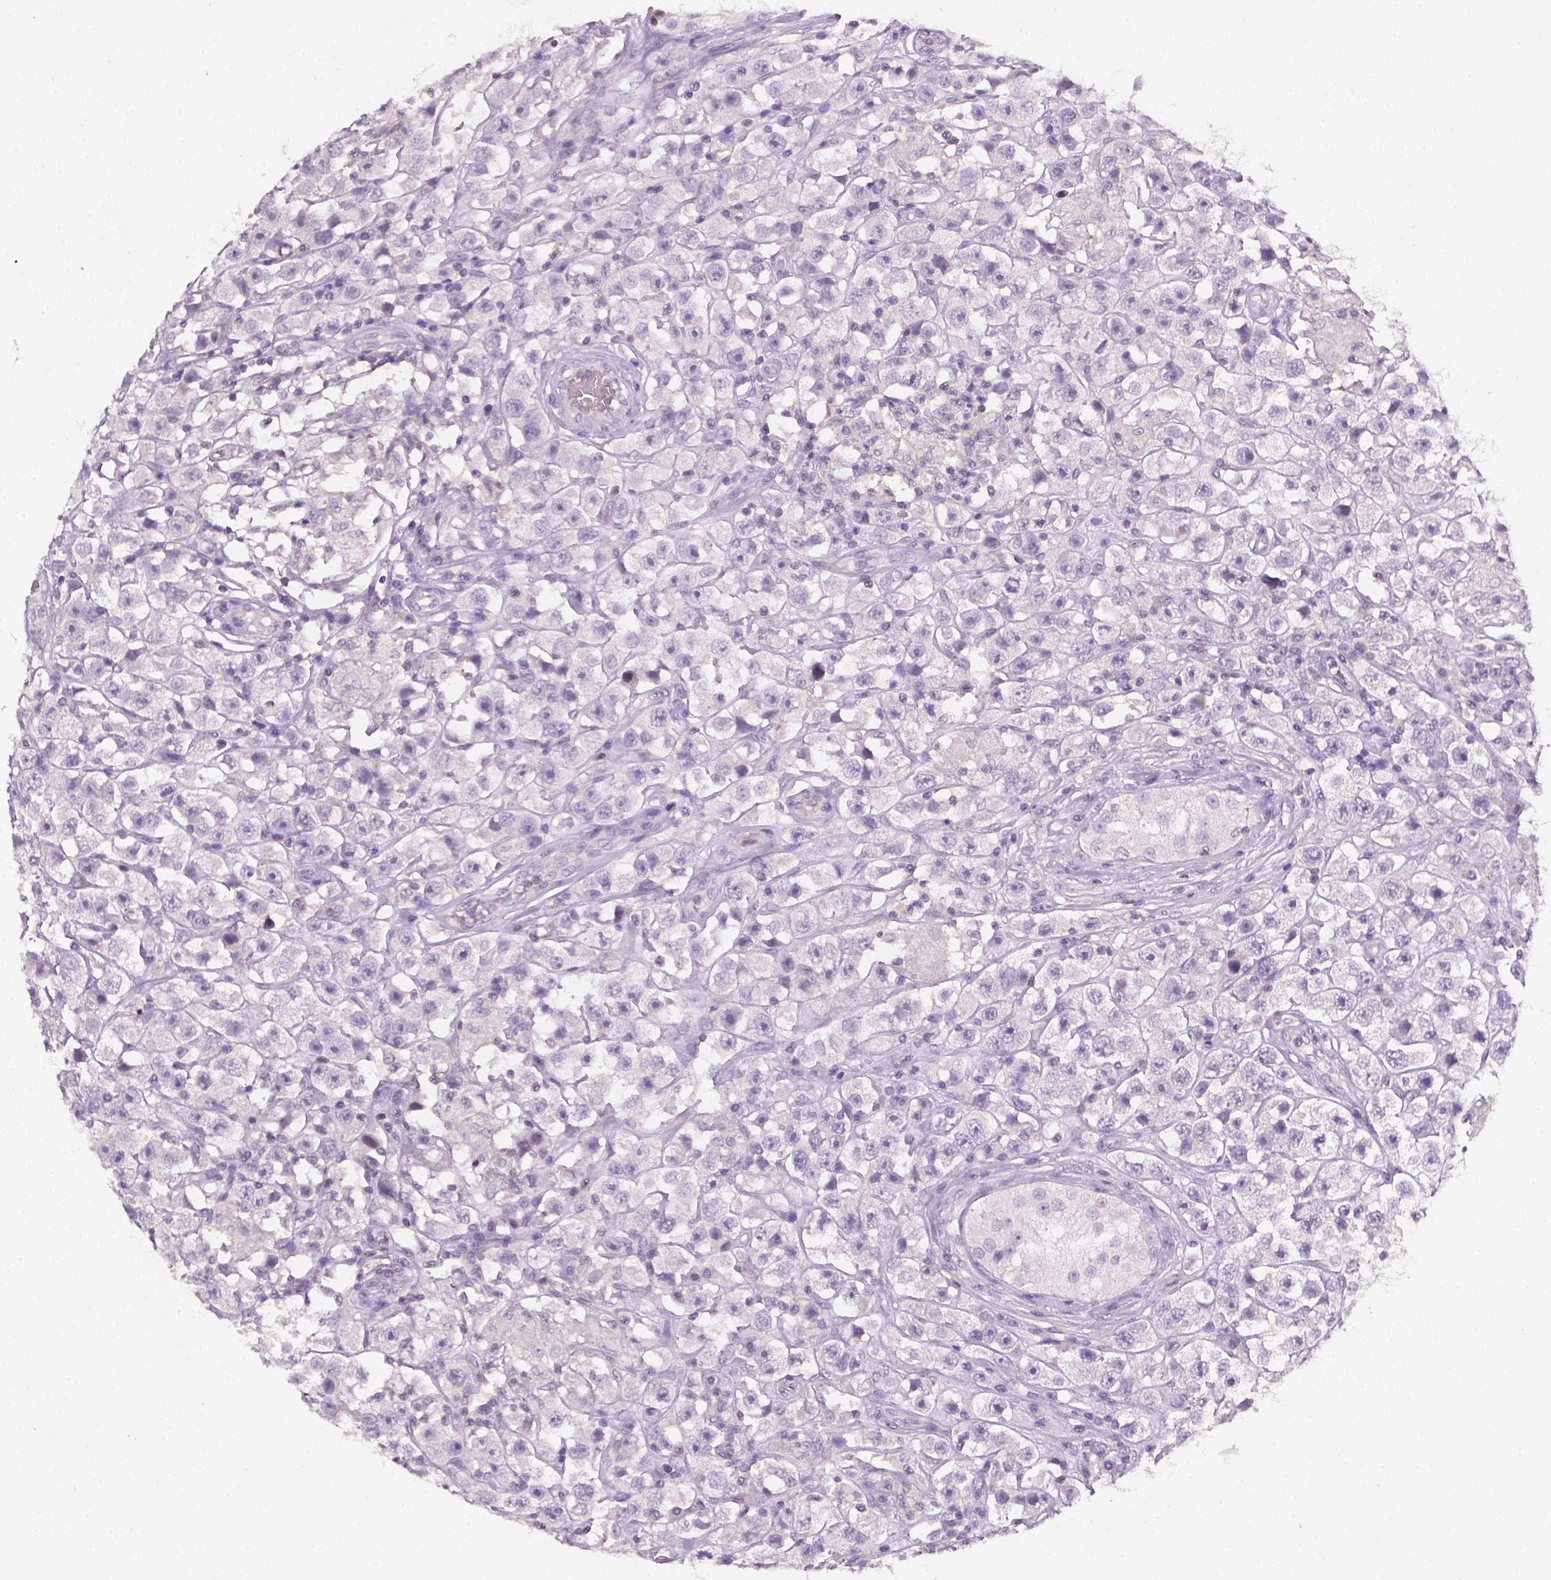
{"staining": {"intensity": "negative", "quantity": "none", "location": "none"}, "tissue": "testis cancer", "cell_type": "Tumor cells", "image_type": "cancer", "snomed": [{"axis": "morphology", "description": "Seminoma, NOS"}, {"axis": "topography", "description": "Testis"}], "caption": "Immunohistochemistry photomicrograph of neoplastic tissue: human testis seminoma stained with DAB (3,3'-diaminobenzidine) reveals no significant protein staining in tumor cells.", "gene": "EGFR", "patient": {"sex": "male", "age": 45}}